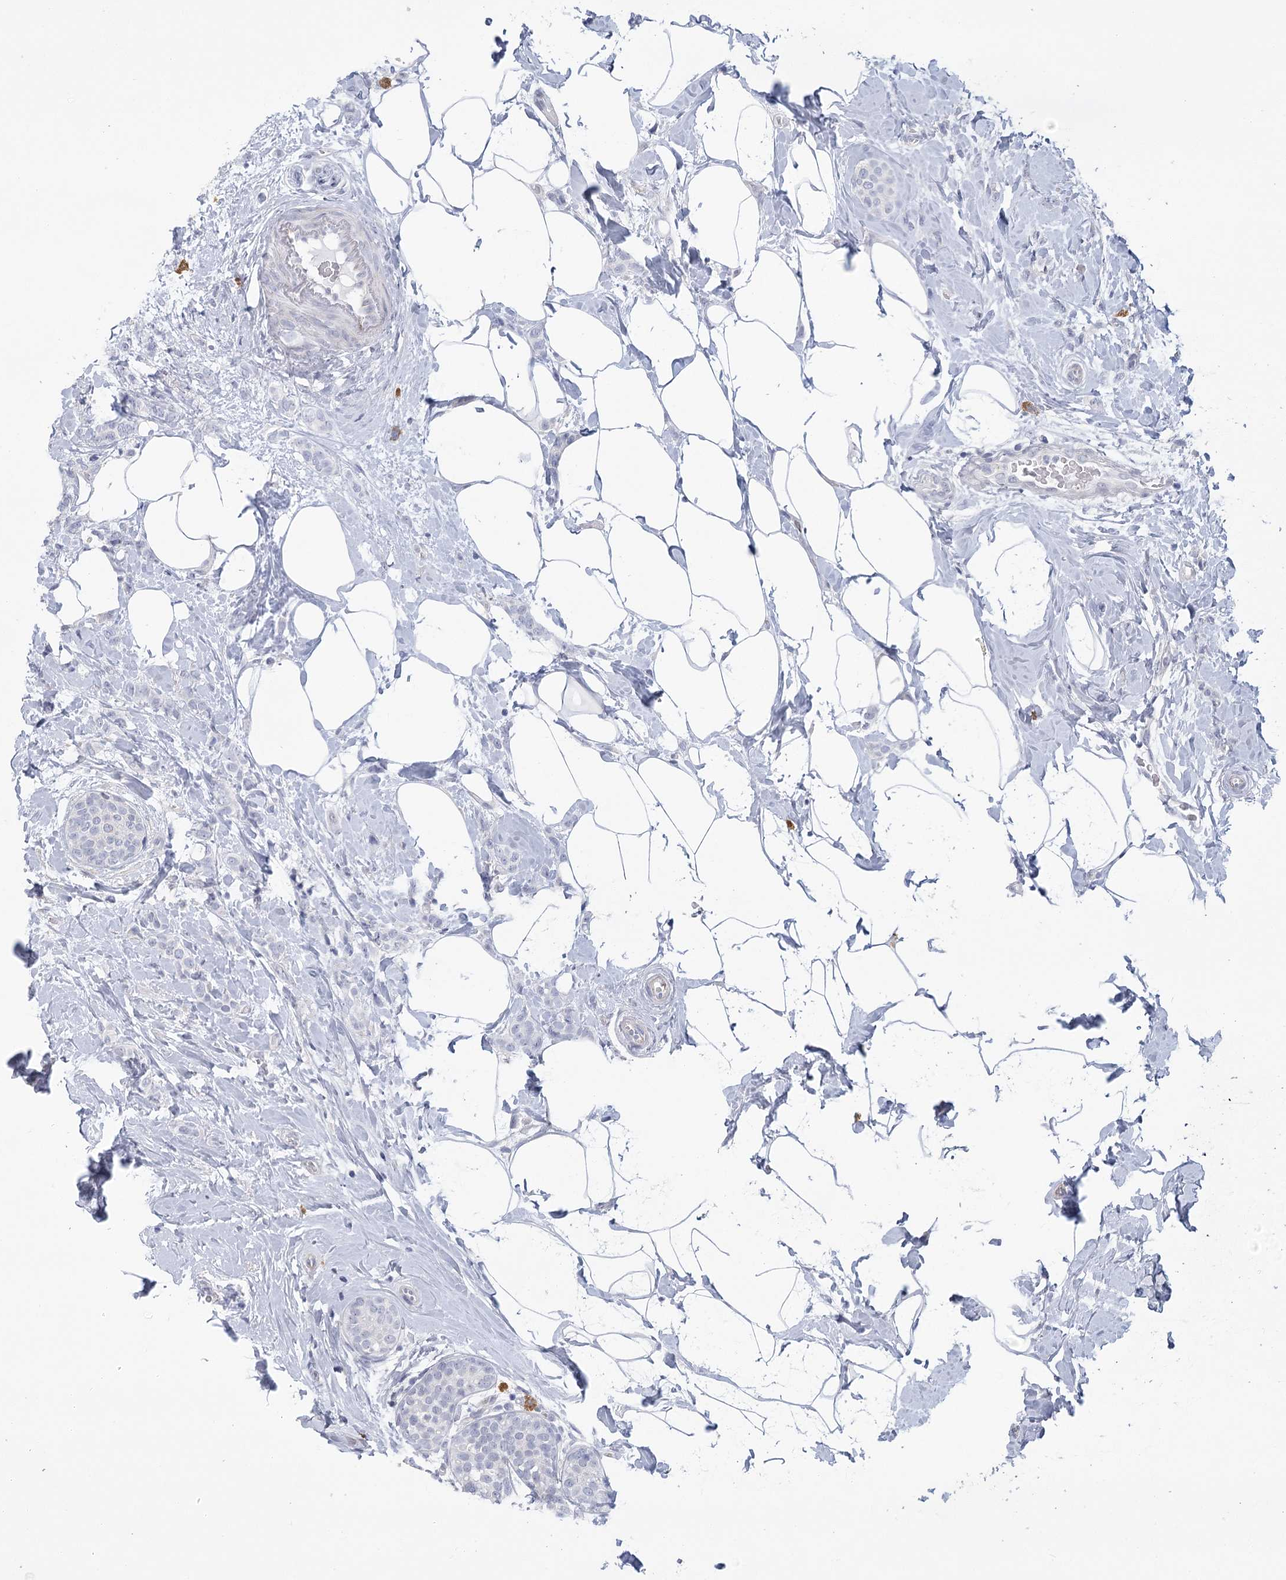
{"staining": {"intensity": "negative", "quantity": "none", "location": "none"}, "tissue": "breast cancer", "cell_type": "Tumor cells", "image_type": "cancer", "snomed": [{"axis": "morphology", "description": "Lobular carcinoma, in situ"}, {"axis": "morphology", "description": "Lobular carcinoma"}, {"axis": "topography", "description": "Breast"}], "caption": "Human breast lobular carcinoma stained for a protein using IHC reveals no expression in tumor cells.", "gene": "FAM76B", "patient": {"sex": "female", "age": 41}}